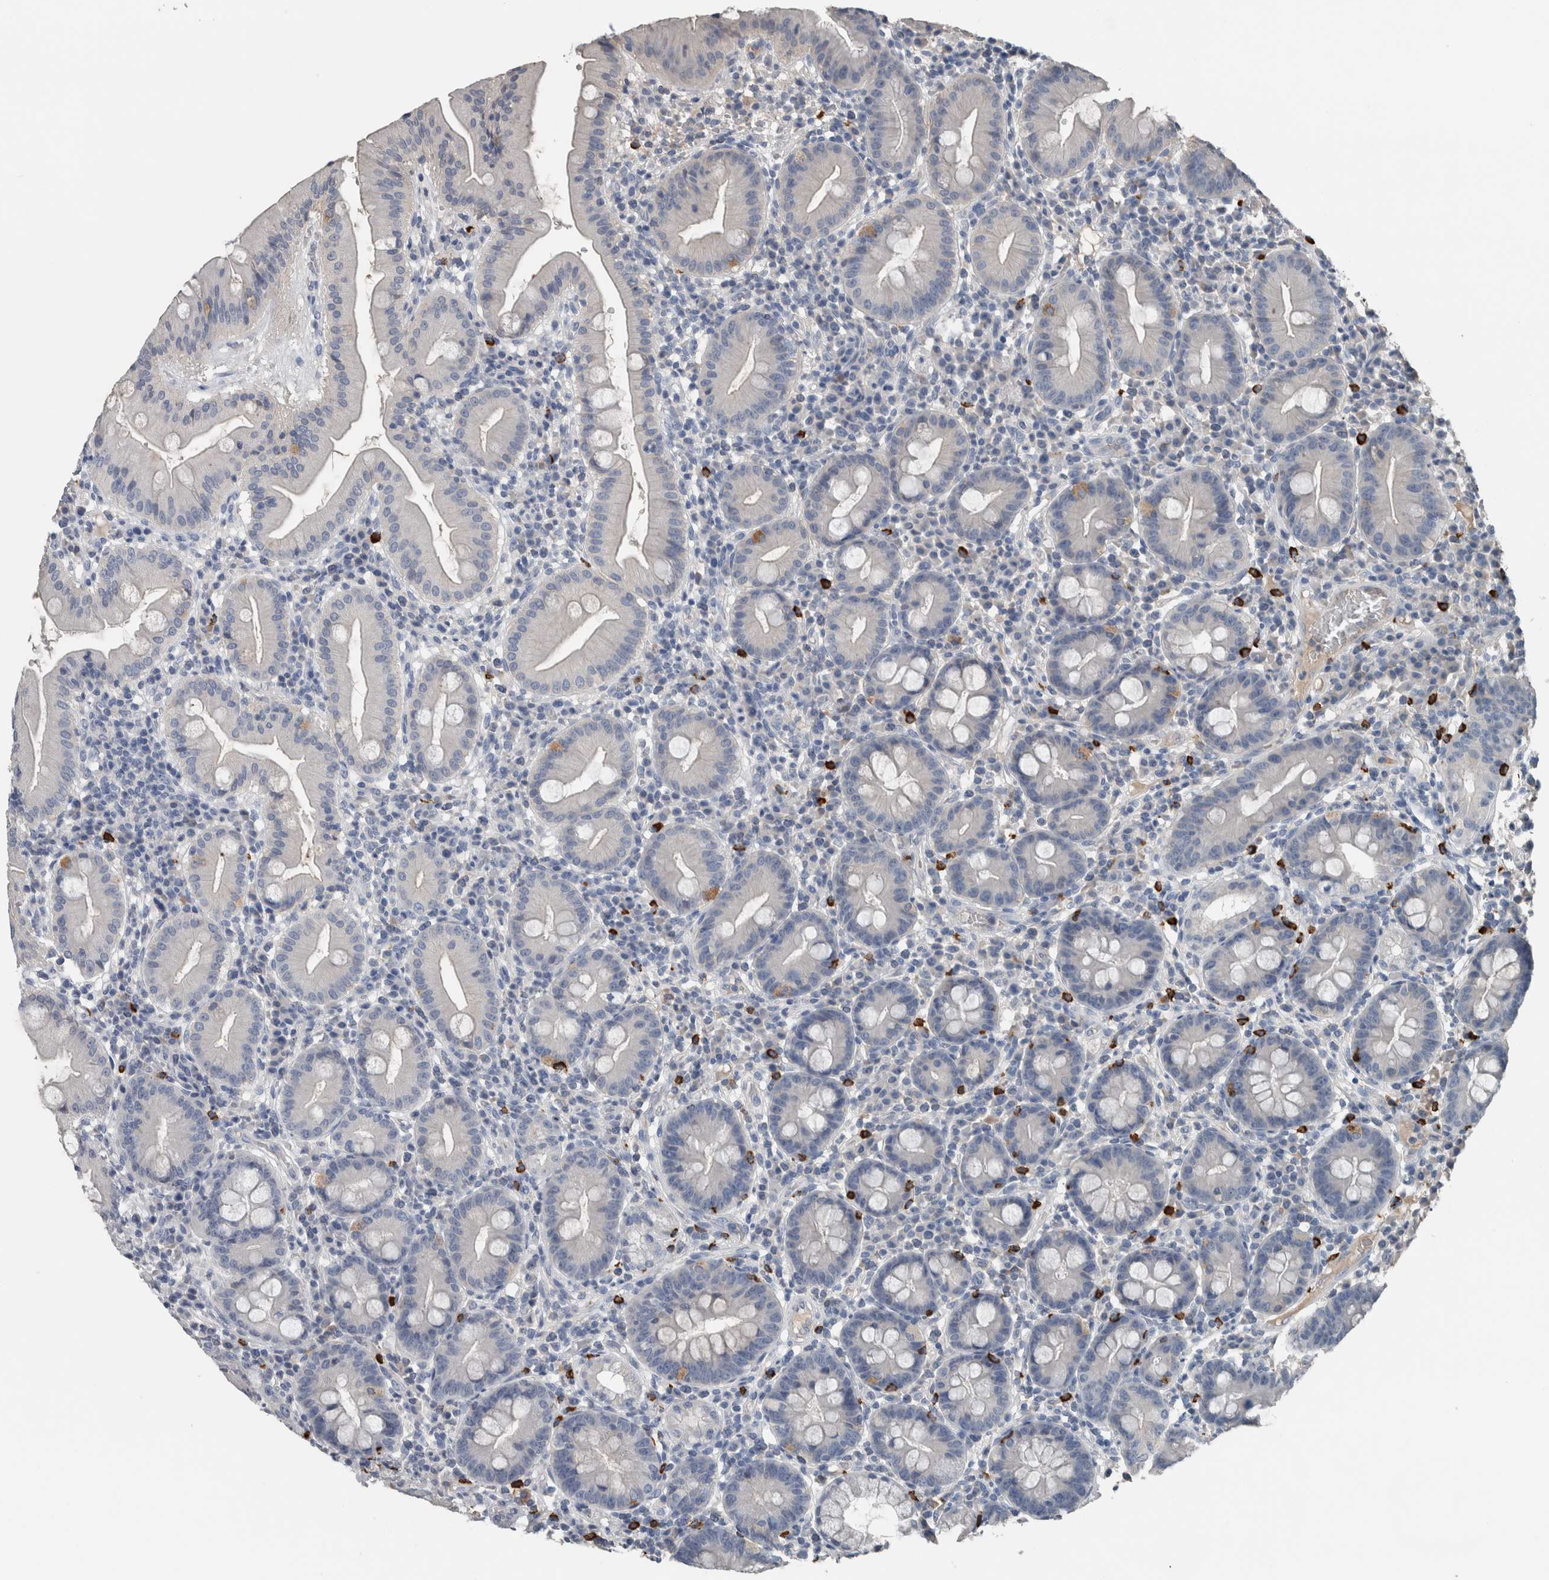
{"staining": {"intensity": "negative", "quantity": "none", "location": "none"}, "tissue": "duodenum", "cell_type": "Glandular cells", "image_type": "normal", "snomed": [{"axis": "morphology", "description": "Normal tissue, NOS"}, {"axis": "topography", "description": "Duodenum"}], "caption": "Immunohistochemistry (IHC) of unremarkable duodenum reveals no positivity in glandular cells. (DAB immunohistochemistry, high magnification).", "gene": "CRNN", "patient": {"sex": "male", "age": 50}}